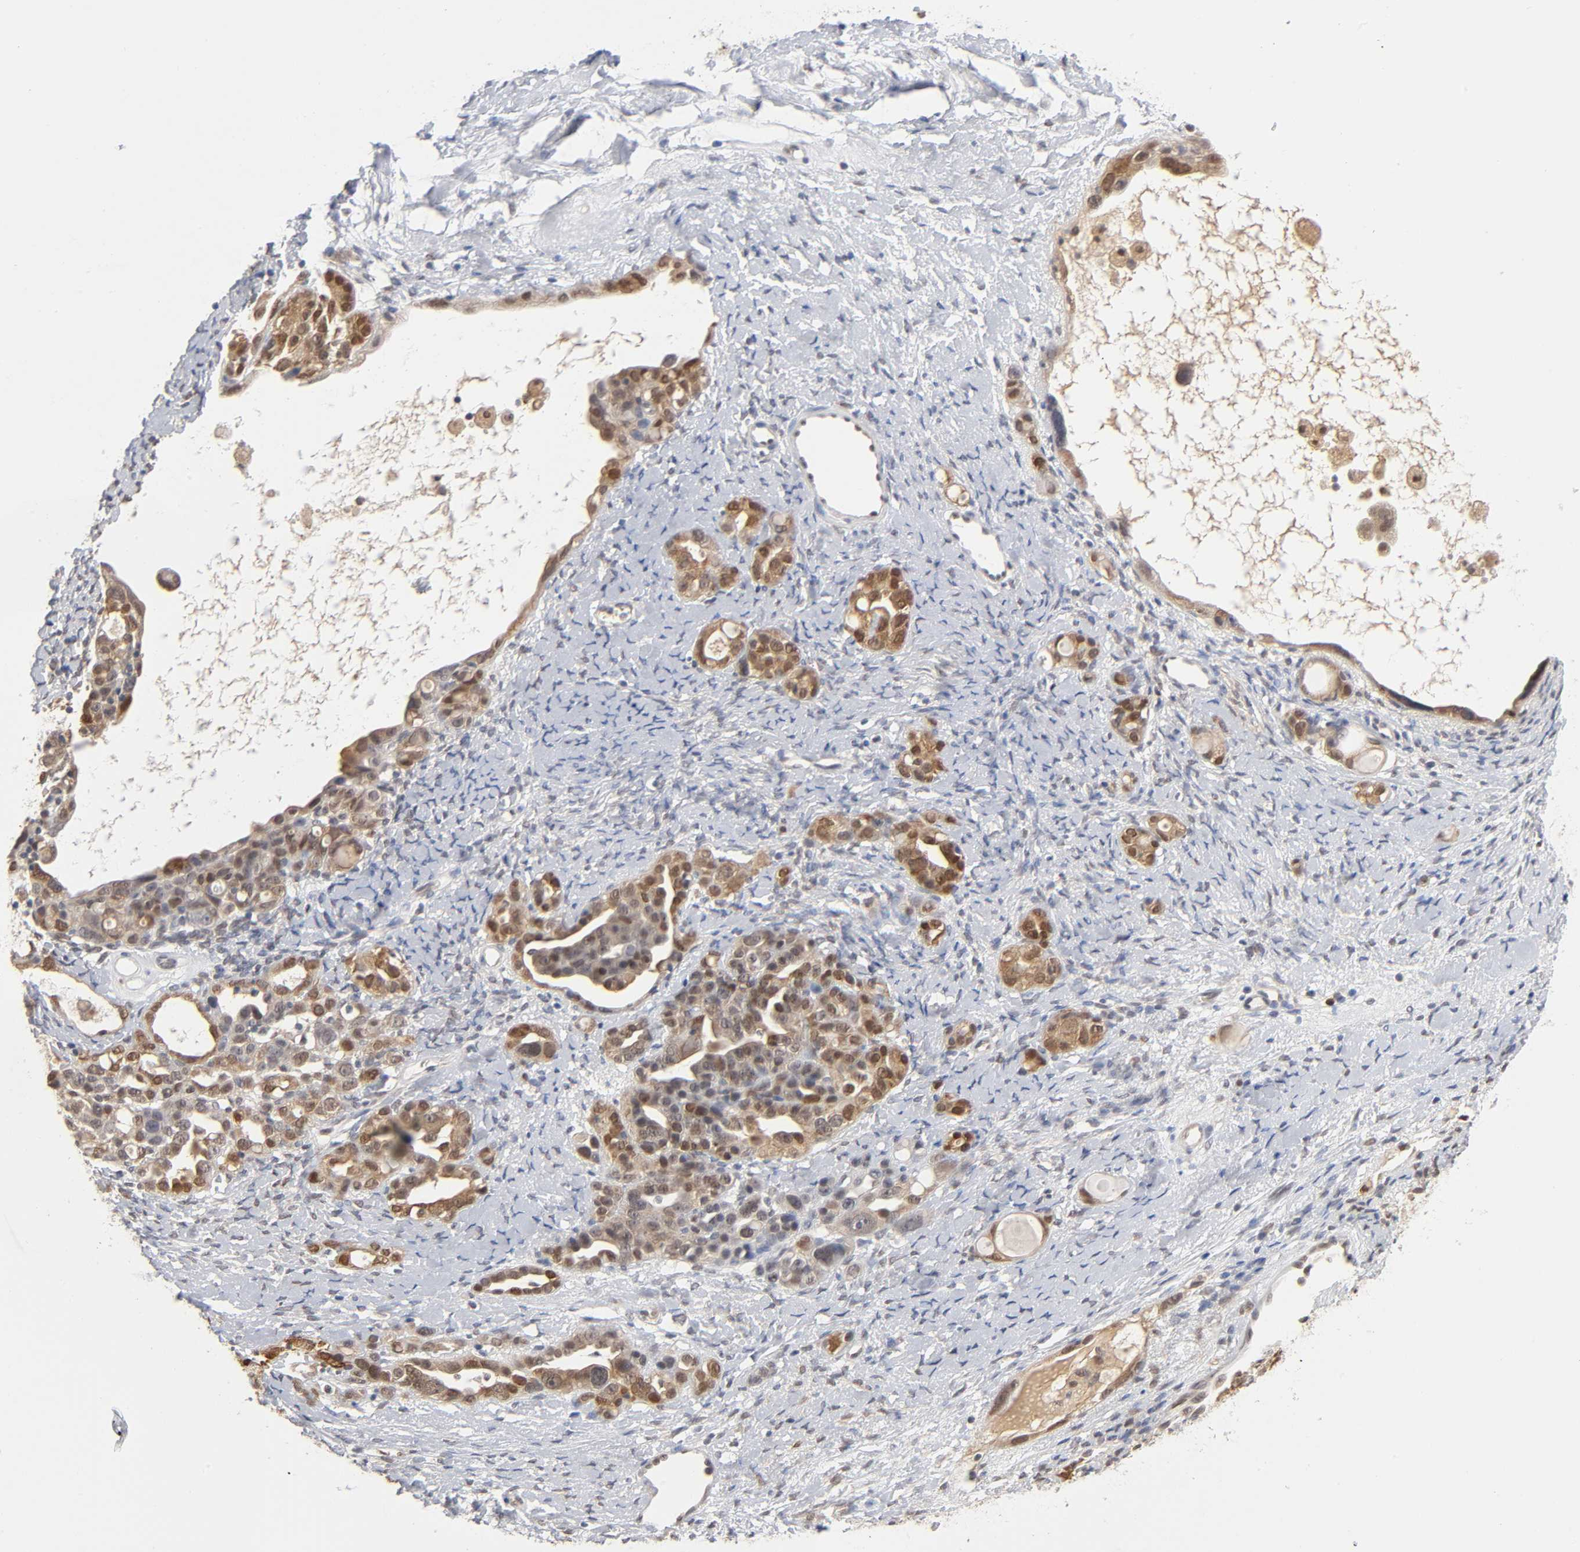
{"staining": {"intensity": "moderate", "quantity": ">75%", "location": "cytoplasmic/membranous"}, "tissue": "ovarian cancer", "cell_type": "Tumor cells", "image_type": "cancer", "snomed": [{"axis": "morphology", "description": "Cystadenocarcinoma, serous, NOS"}, {"axis": "topography", "description": "Ovary"}], "caption": "Immunohistochemistry (IHC) (DAB) staining of human ovarian cancer (serous cystadenocarcinoma) shows moderate cytoplasmic/membranous protein positivity in approximately >75% of tumor cells.", "gene": "DFFB", "patient": {"sex": "female", "age": 66}}